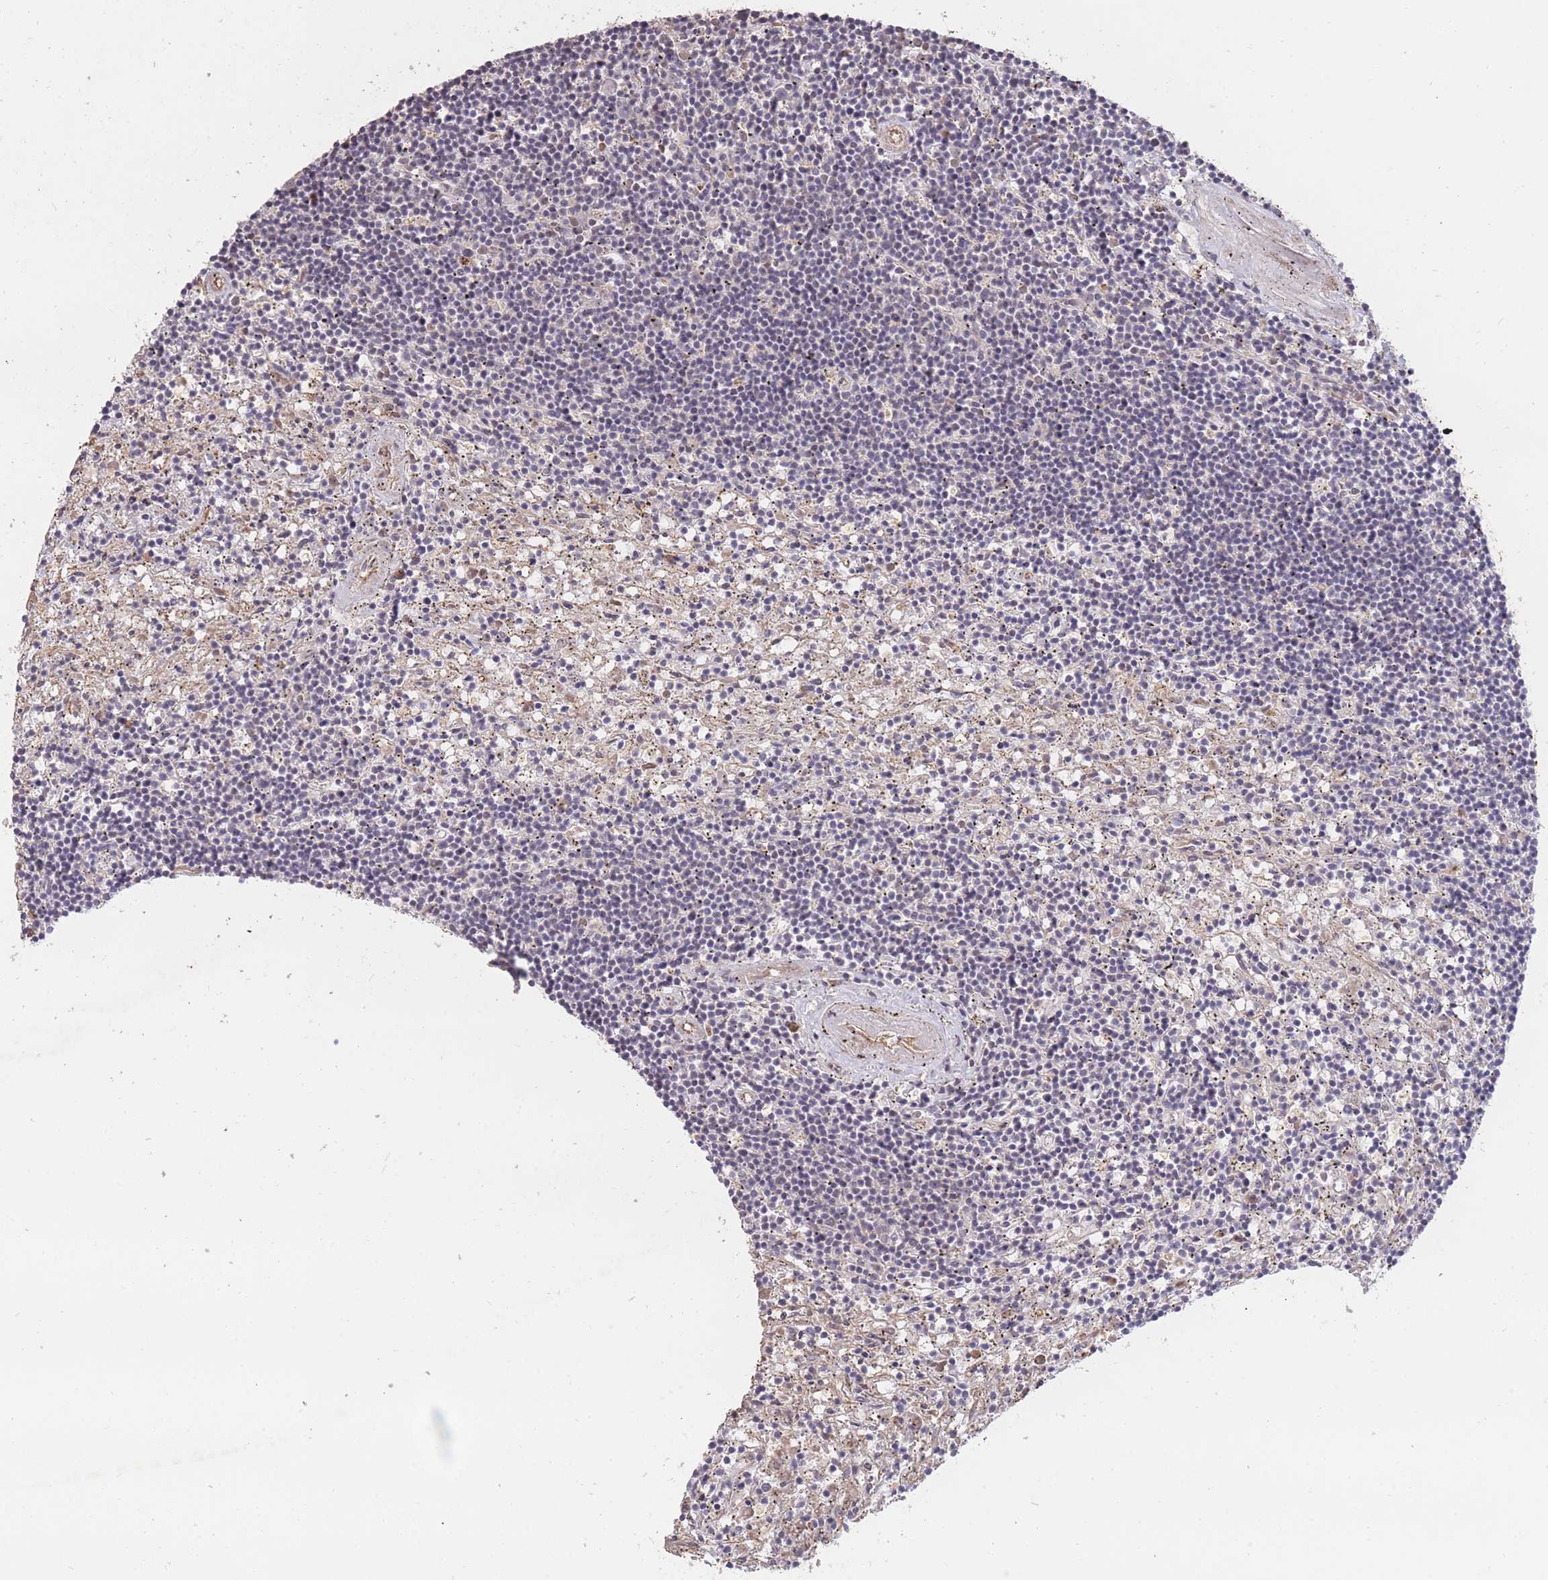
{"staining": {"intensity": "negative", "quantity": "none", "location": "none"}, "tissue": "lymphoma", "cell_type": "Tumor cells", "image_type": "cancer", "snomed": [{"axis": "morphology", "description": "Malignant lymphoma, non-Hodgkin's type, Low grade"}, {"axis": "topography", "description": "Spleen"}], "caption": "A histopathology image of lymphoma stained for a protein displays no brown staining in tumor cells.", "gene": "RGS14", "patient": {"sex": "male", "age": 76}}